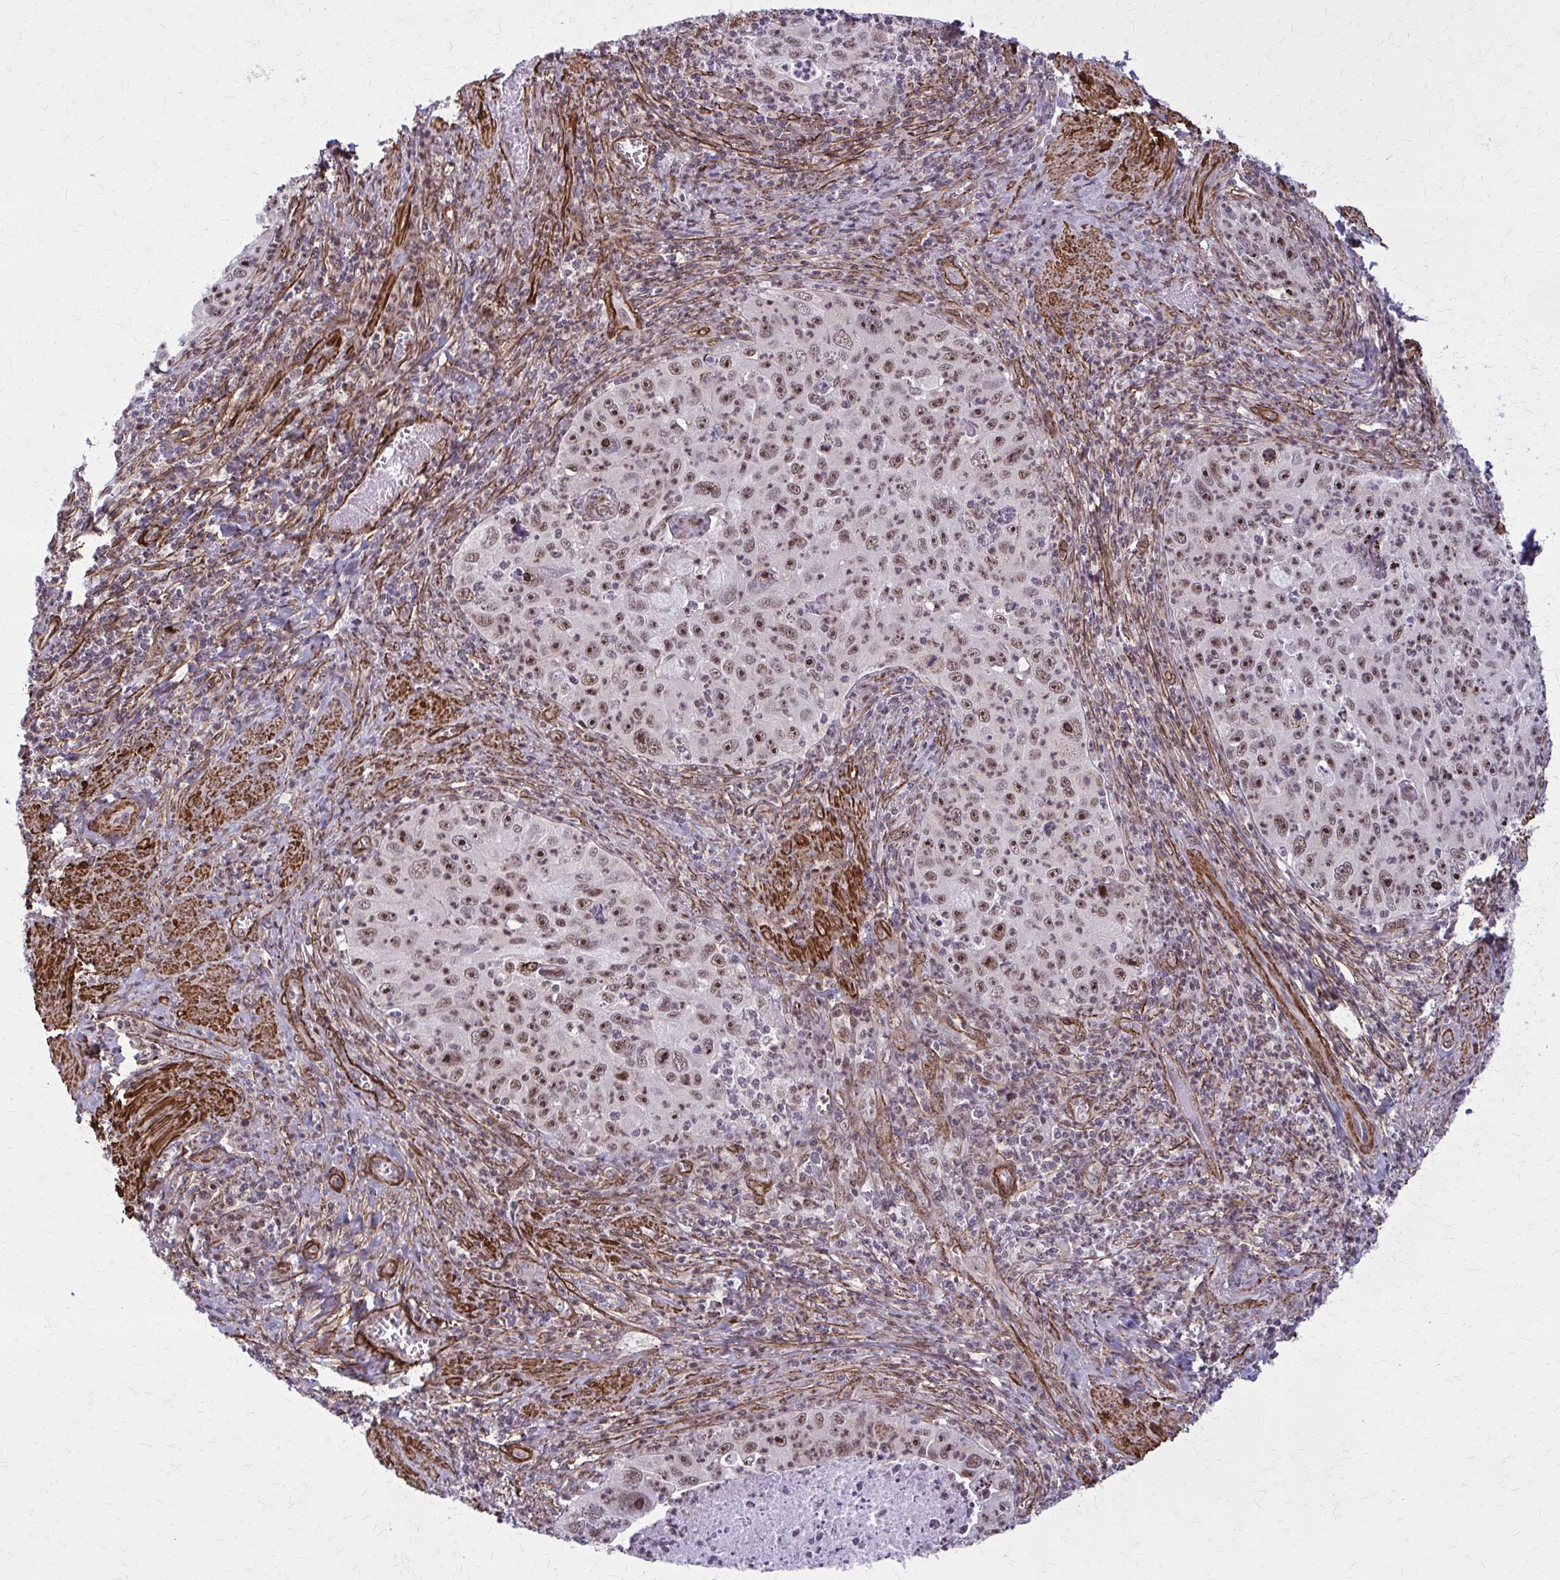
{"staining": {"intensity": "moderate", "quantity": ">75%", "location": "nuclear"}, "tissue": "cervical cancer", "cell_type": "Tumor cells", "image_type": "cancer", "snomed": [{"axis": "morphology", "description": "Squamous cell carcinoma, NOS"}, {"axis": "topography", "description": "Cervix"}], "caption": "Human cervical squamous cell carcinoma stained with a brown dye displays moderate nuclear positive staining in about >75% of tumor cells.", "gene": "NRBF2", "patient": {"sex": "female", "age": 30}}